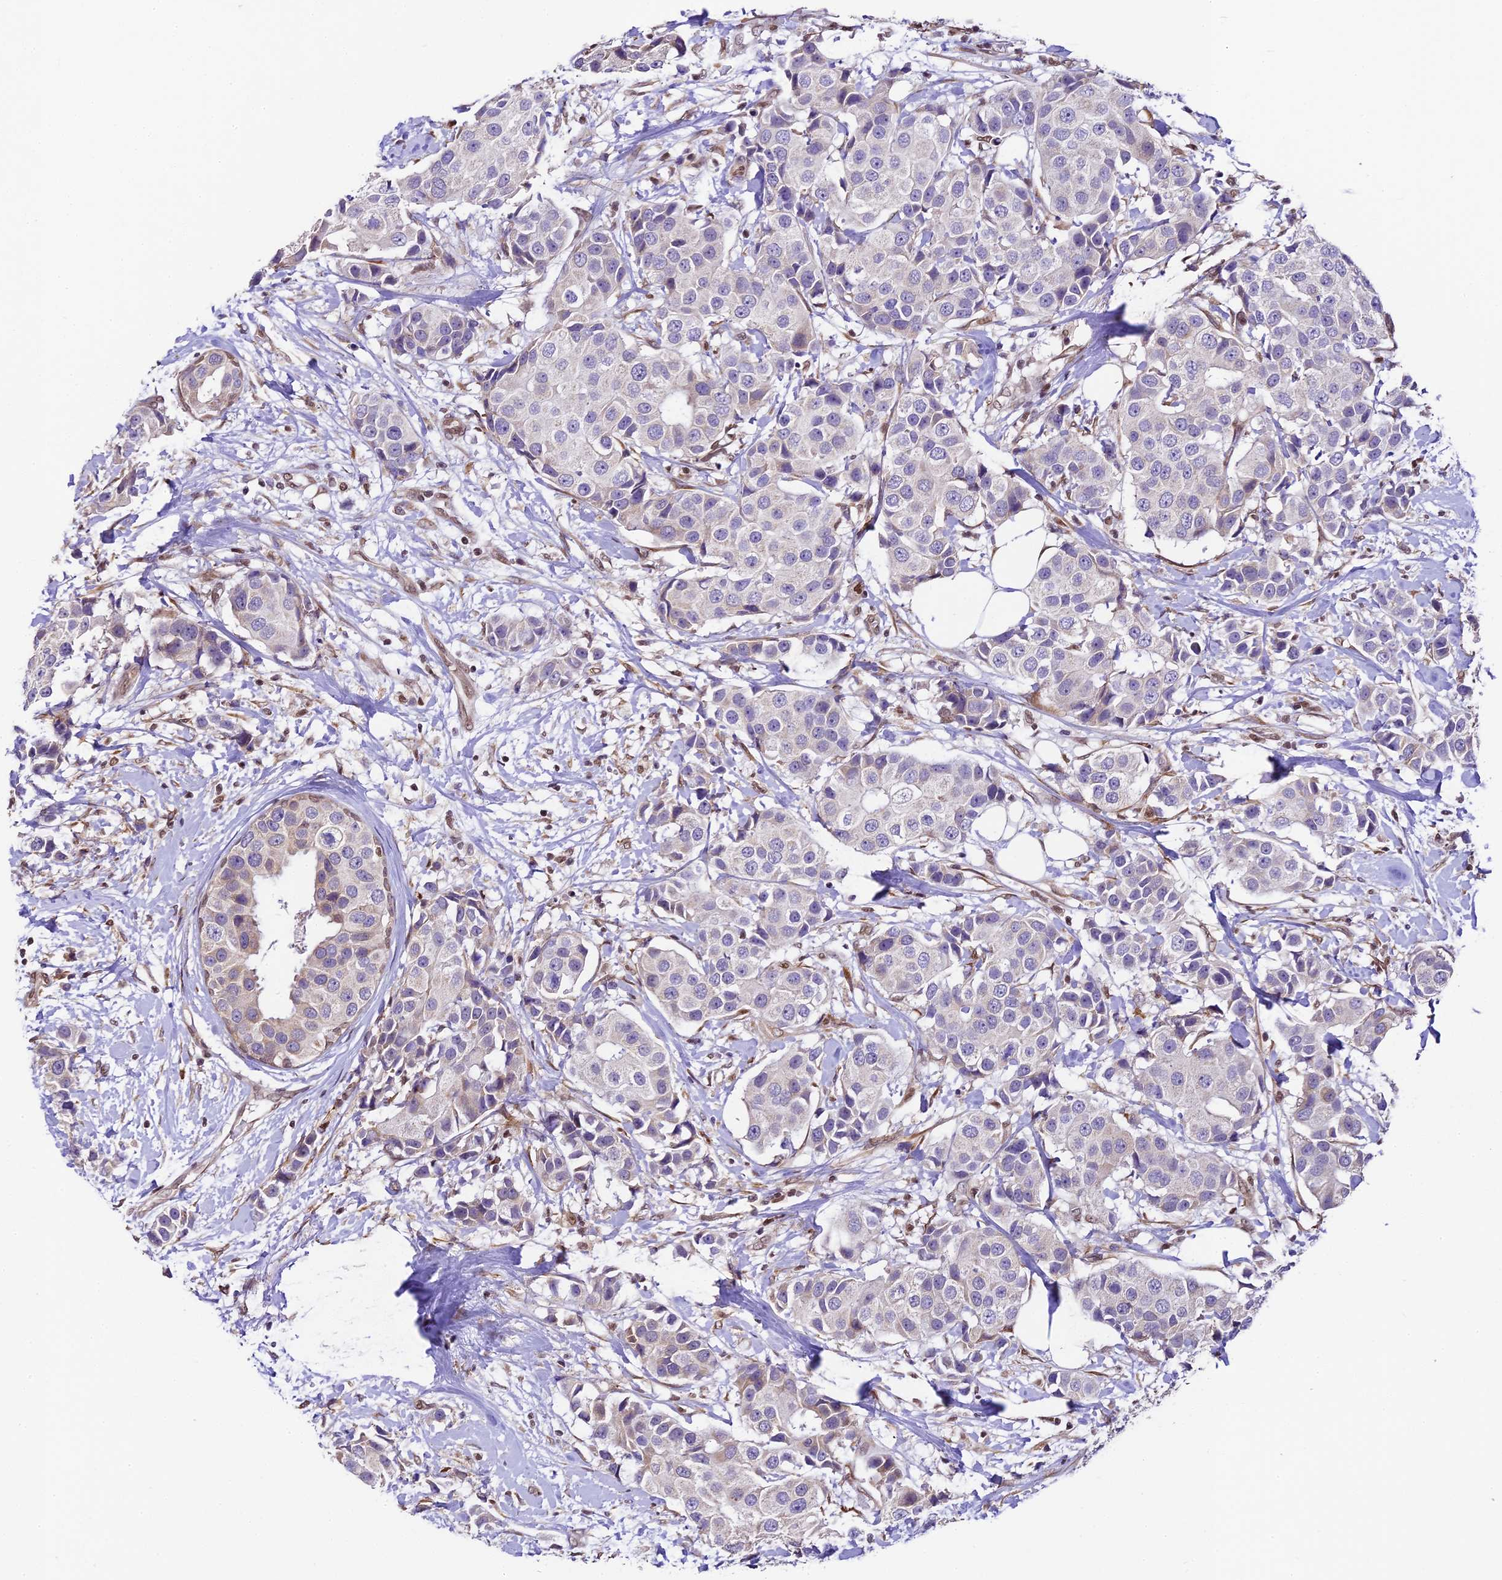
{"staining": {"intensity": "negative", "quantity": "none", "location": "none"}, "tissue": "breast cancer", "cell_type": "Tumor cells", "image_type": "cancer", "snomed": [{"axis": "morphology", "description": "Normal tissue, NOS"}, {"axis": "morphology", "description": "Duct carcinoma"}, {"axis": "topography", "description": "Breast"}], "caption": "DAB immunohistochemical staining of intraductal carcinoma (breast) demonstrates no significant positivity in tumor cells. The staining is performed using DAB brown chromogen with nuclei counter-stained in using hematoxylin.", "gene": "TRIM22", "patient": {"sex": "female", "age": 39}}